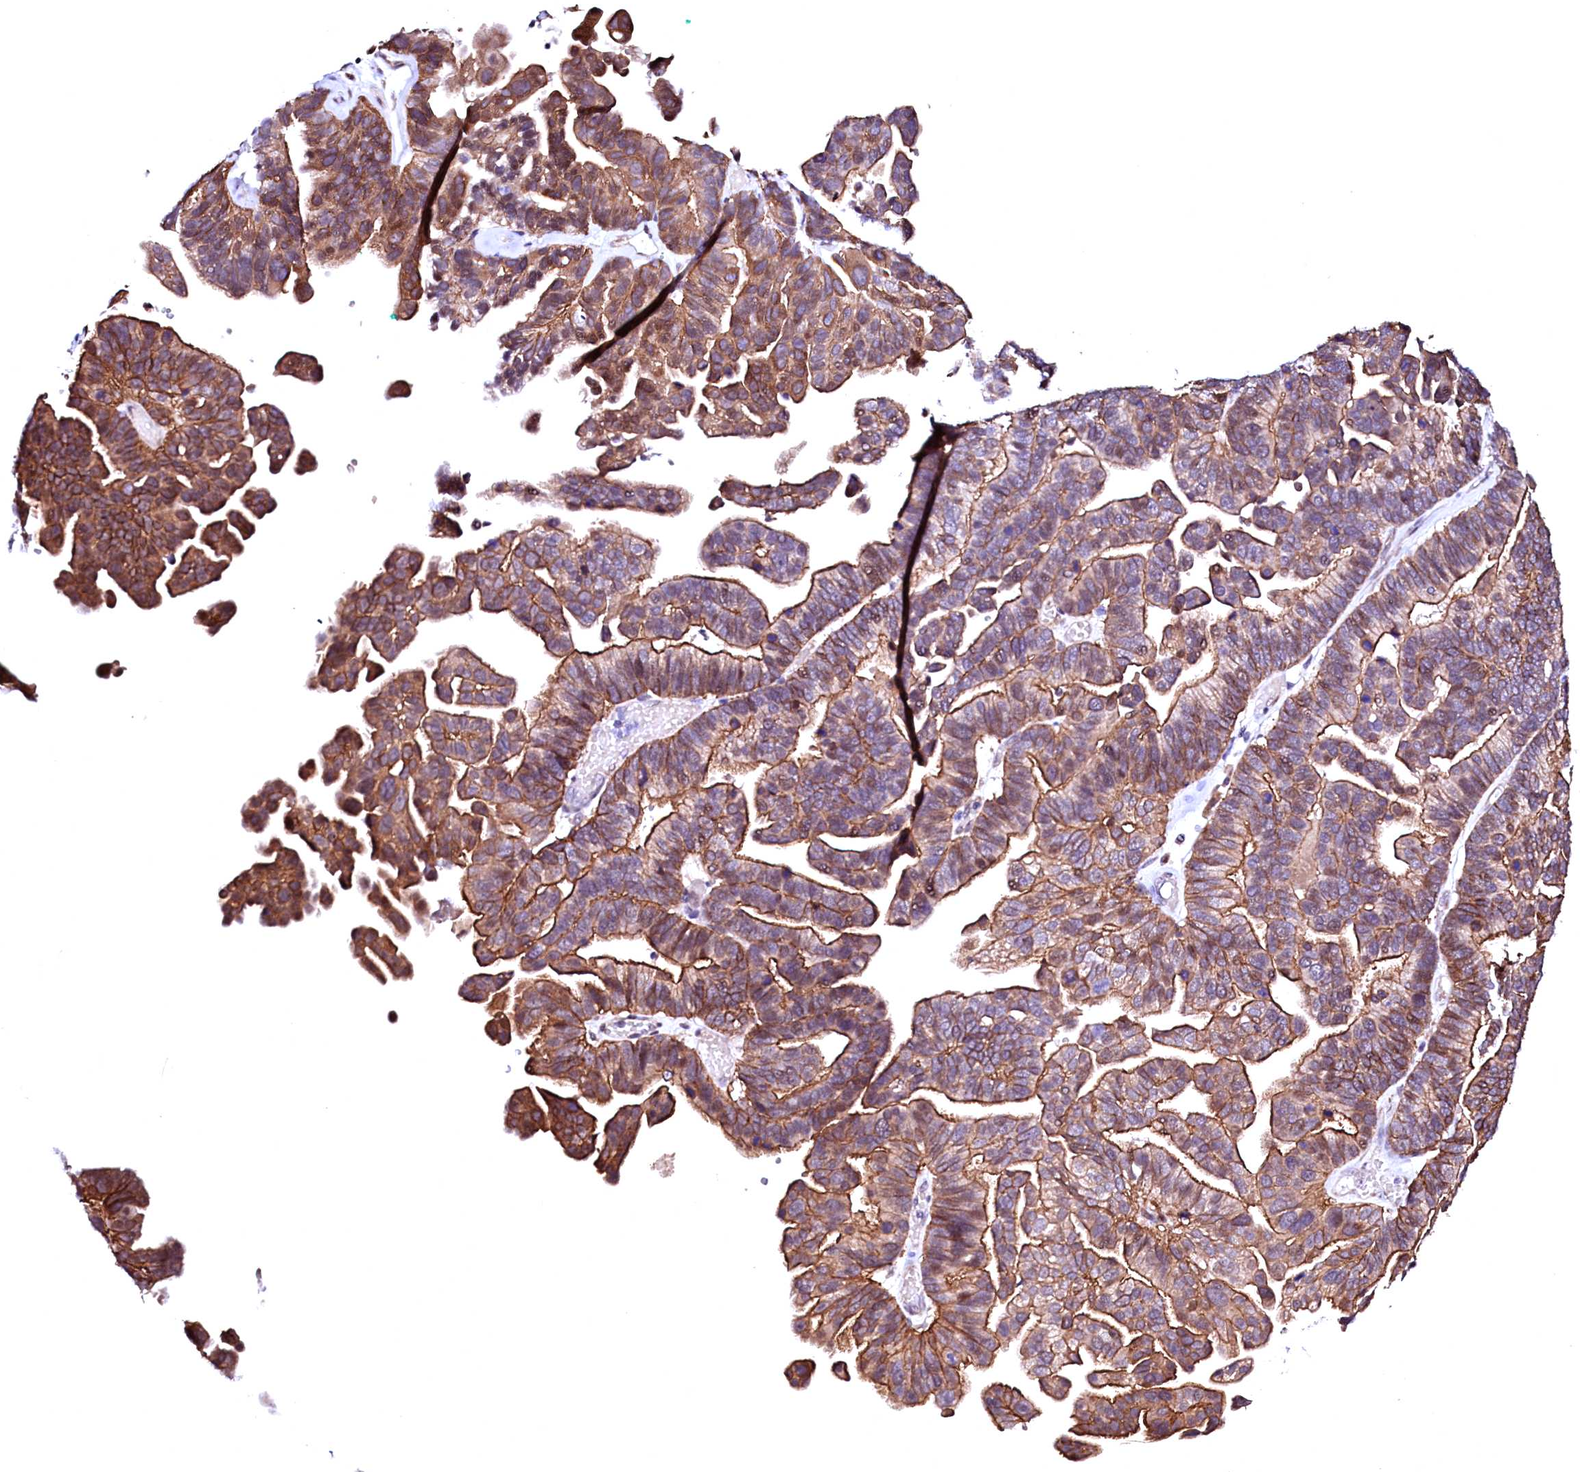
{"staining": {"intensity": "moderate", "quantity": ">75%", "location": "cytoplasmic/membranous"}, "tissue": "ovarian cancer", "cell_type": "Tumor cells", "image_type": "cancer", "snomed": [{"axis": "morphology", "description": "Cystadenocarcinoma, serous, NOS"}, {"axis": "topography", "description": "Ovary"}], "caption": "A medium amount of moderate cytoplasmic/membranous staining is appreciated in approximately >75% of tumor cells in ovarian cancer (serous cystadenocarcinoma) tissue.", "gene": "GPR176", "patient": {"sex": "female", "age": 56}}